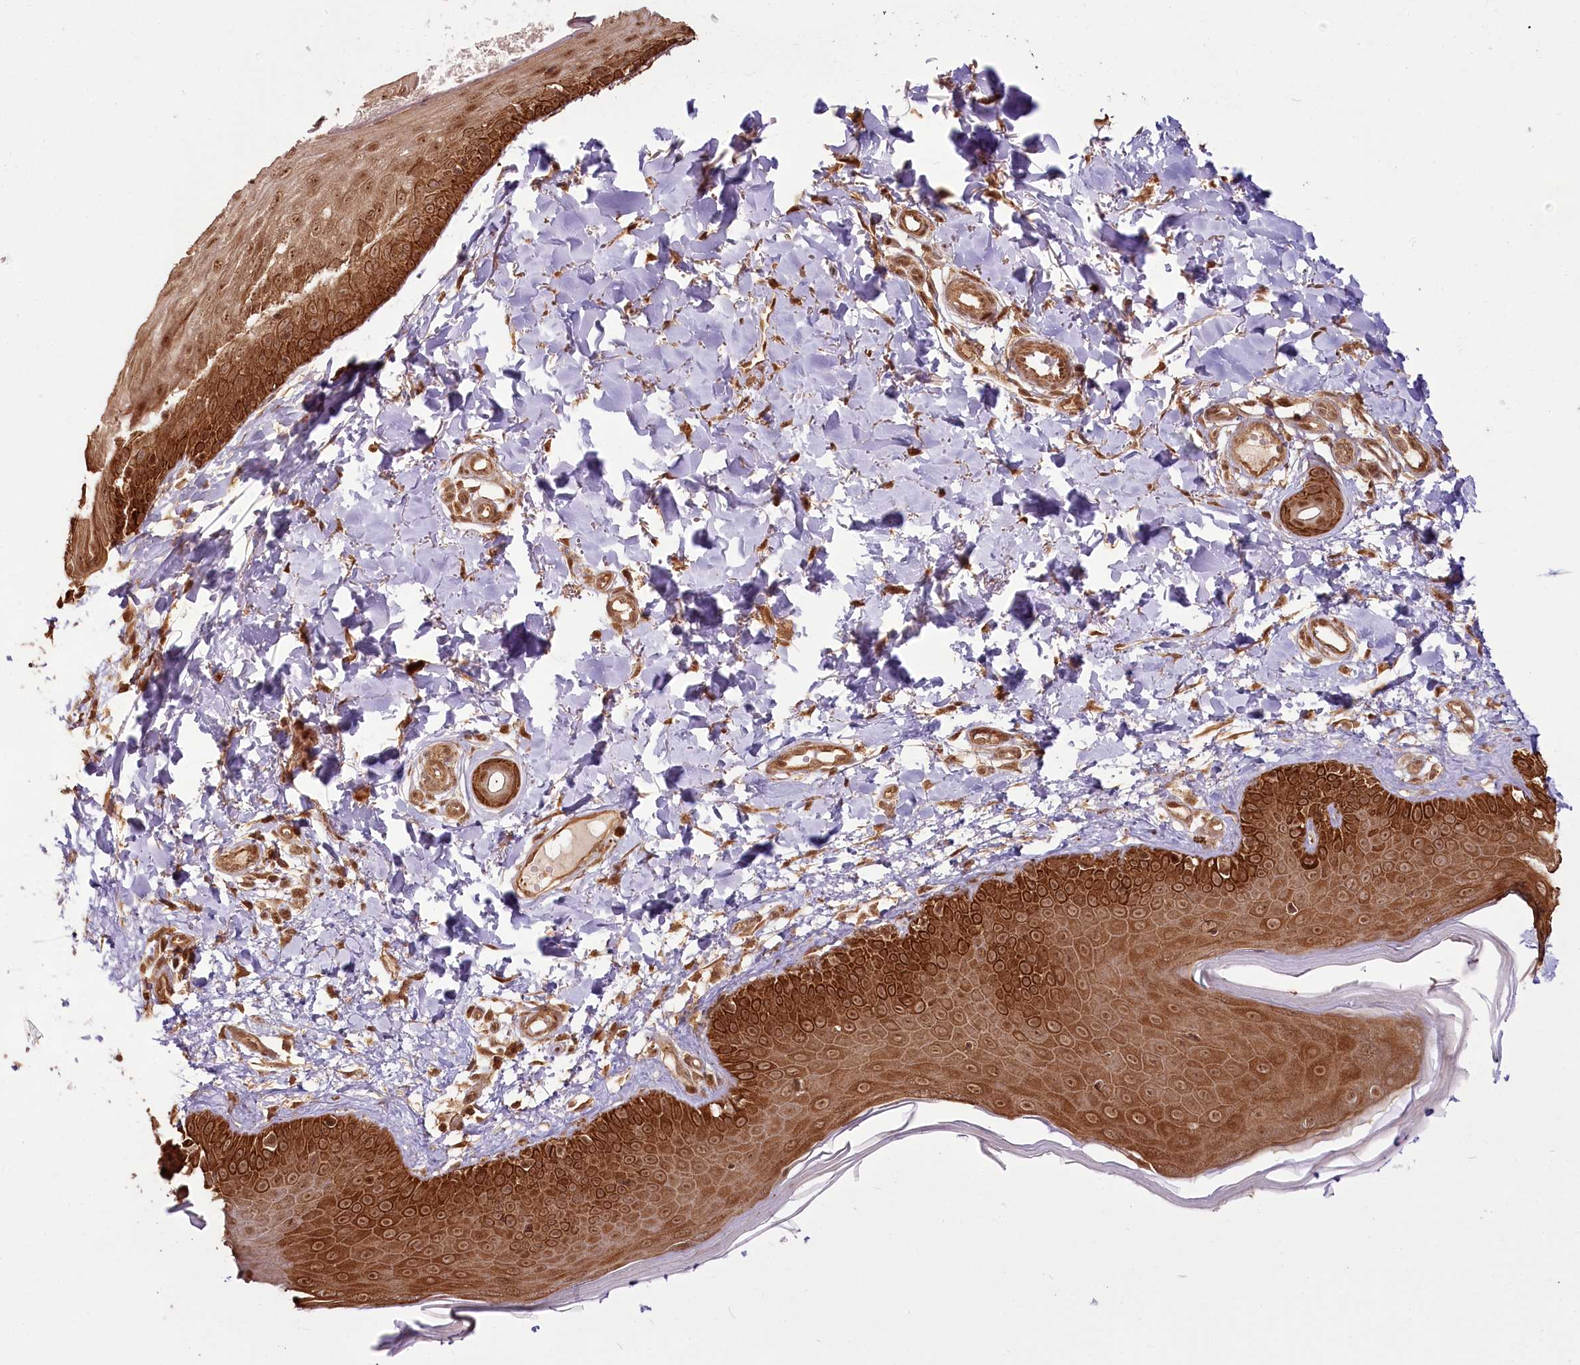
{"staining": {"intensity": "strong", "quantity": ">75%", "location": "cytoplasmic/membranous"}, "tissue": "skin", "cell_type": "Fibroblasts", "image_type": "normal", "snomed": [{"axis": "morphology", "description": "Normal tissue, NOS"}, {"axis": "topography", "description": "Skin"}], "caption": "High-magnification brightfield microscopy of unremarkable skin stained with DAB (3,3'-diaminobenzidine) (brown) and counterstained with hematoxylin (blue). fibroblasts exhibit strong cytoplasmic/membranous staining is seen in about>75% of cells. (DAB IHC, brown staining for protein, blue staining for nuclei).", "gene": "R3HDM2", "patient": {"sex": "male", "age": 52}}